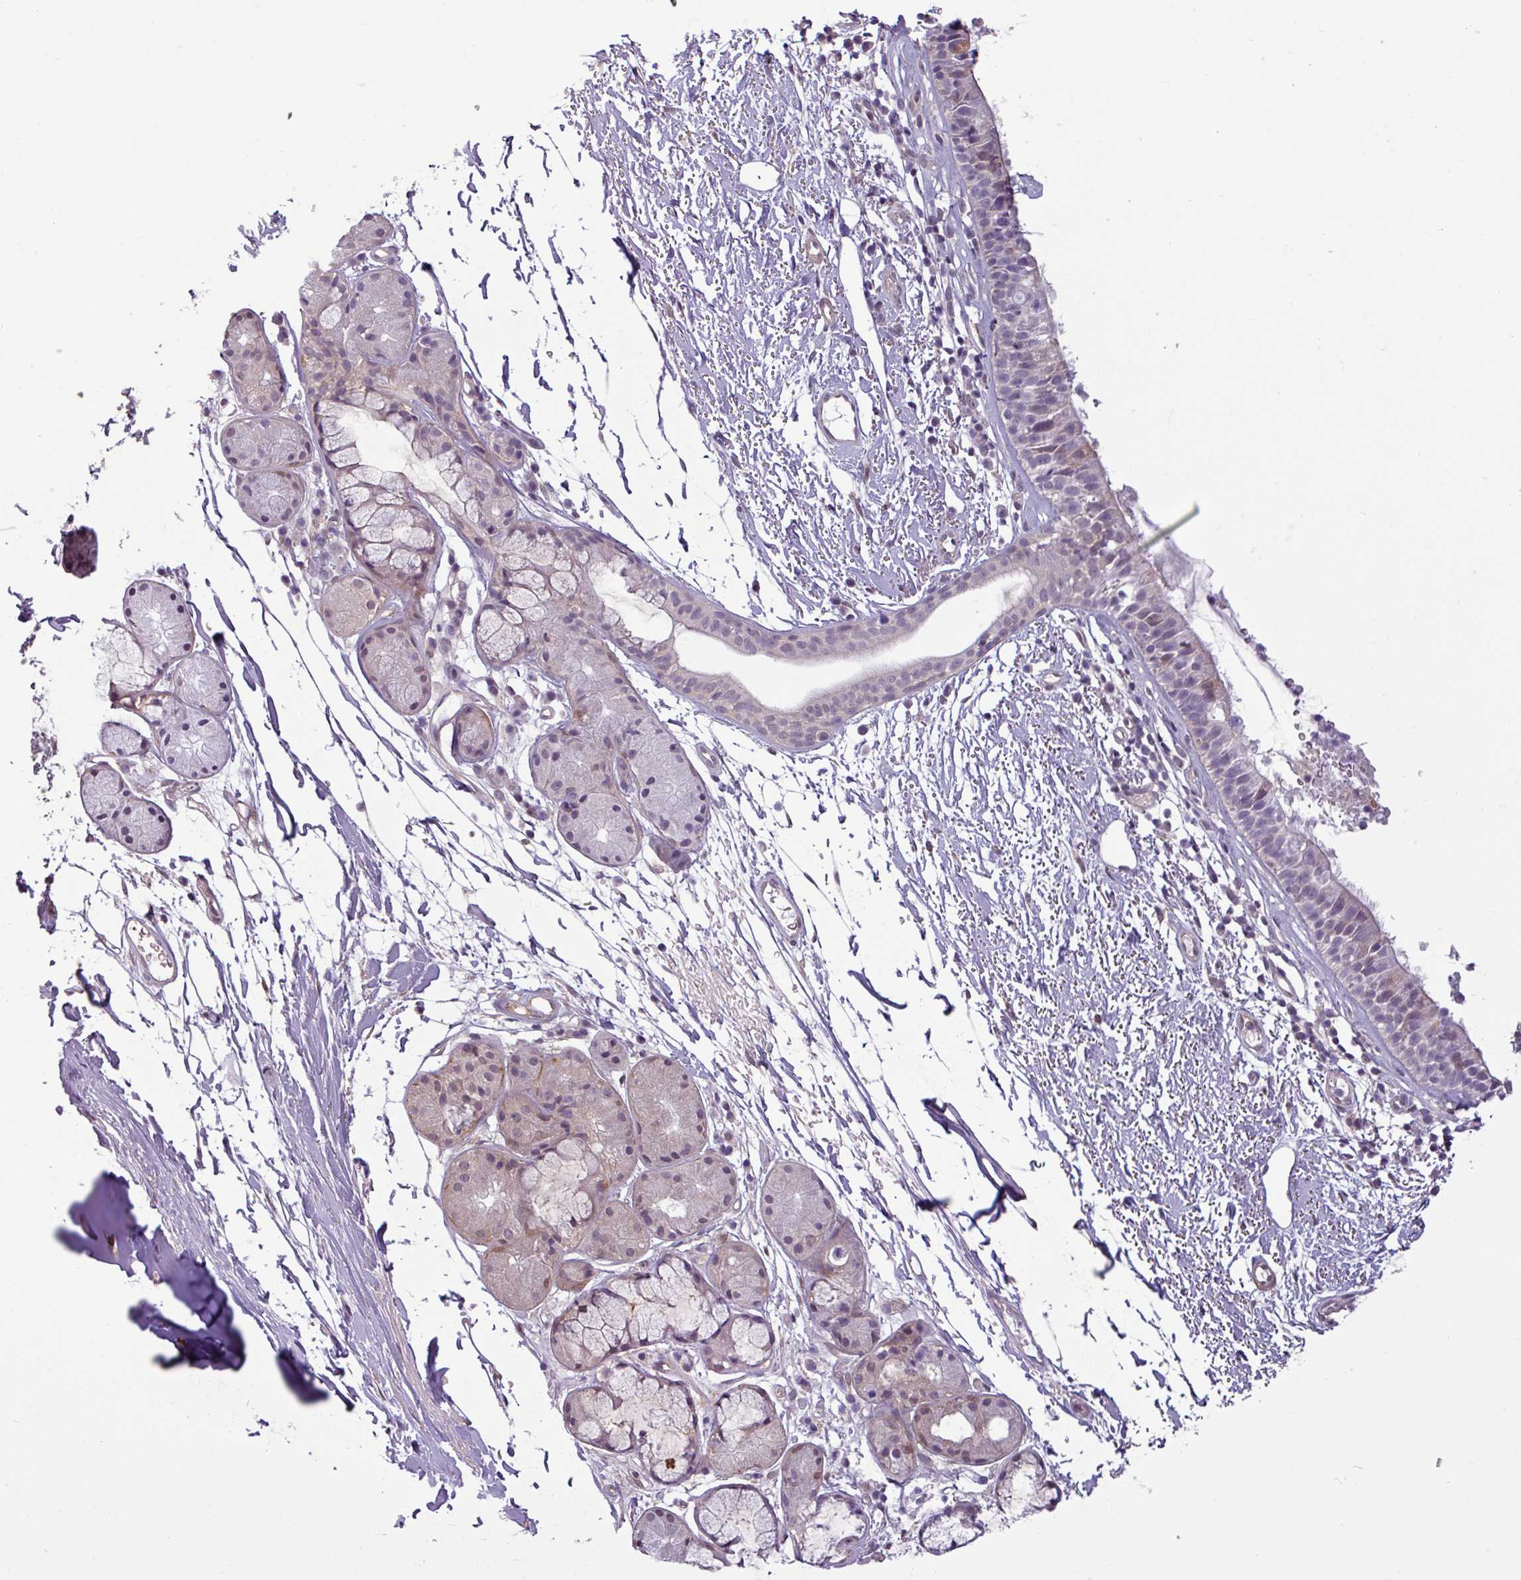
{"staining": {"intensity": "negative", "quantity": "none", "location": "none"}, "tissue": "nasopharynx", "cell_type": "Respiratory epithelial cells", "image_type": "normal", "snomed": [{"axis": "morphology", "description": "Normal tissue, NOS"}, {"axis": "topography", "description": "Cartilage tissue"}, {"axis": "topography", "description": "Nasopharynx"}], "caption": "A high-resolution micrograph shows immunohistochemistry (IHC) staining of unremarkable nasopharynx, which shows no significant positivity in respiratory epithelial cells.", "gene": "SH3BGRL", "patient": {"sex": "male", "age": 56}}